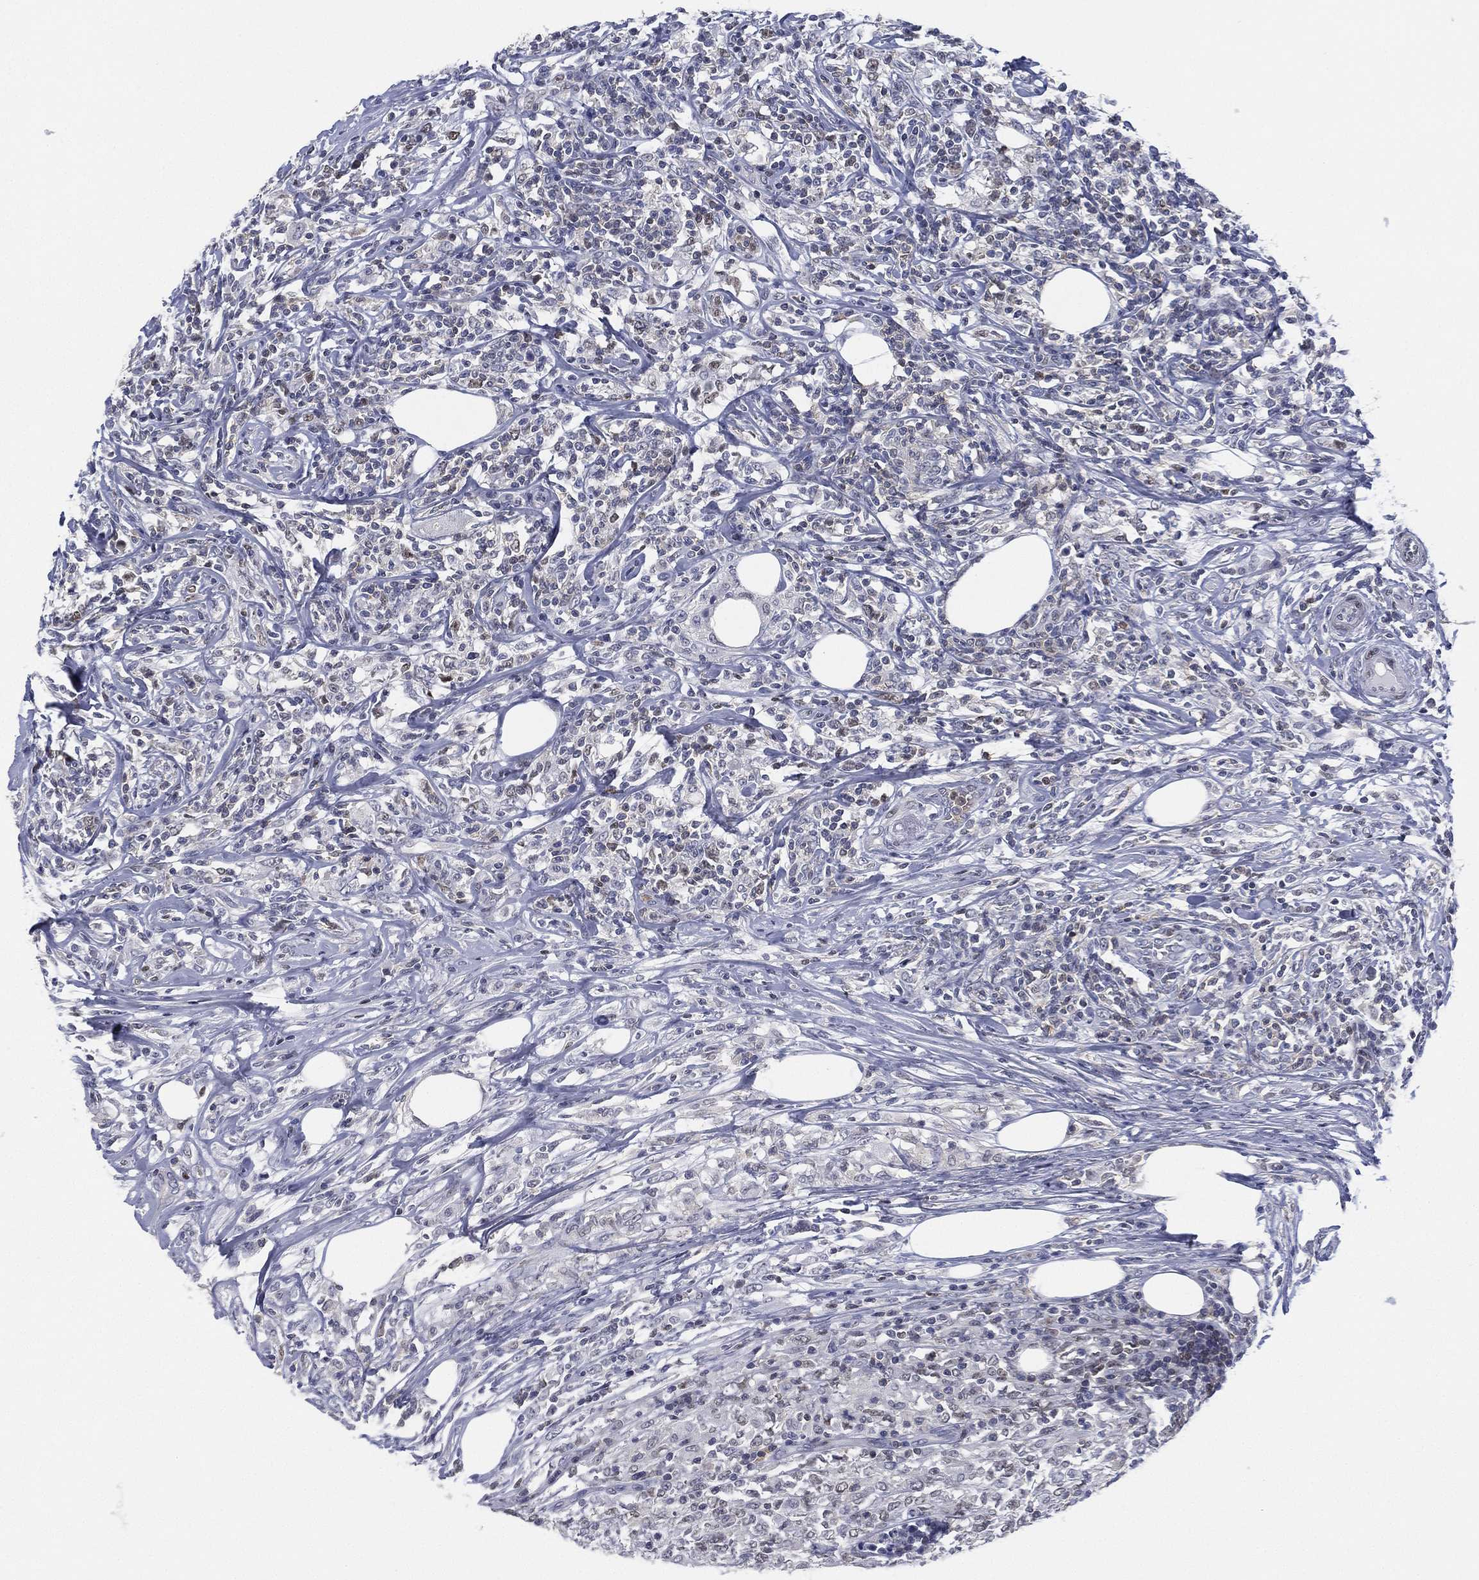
{"staining": {"intensity": "negative", "quantity": "none", "location": "none"}, "tissue": "lymphoma", "cell_type": "Tumor cells", "image_type": "cancer", "snomed": [{"axis": "morphology", "description": "Malignant lymphoma, non-Hodgkin's type, High grade"}, {"axis": "topography", "description": "Lymph node"}], "caption": "The photomicrograph reveals no staining of tumor cells in high-grade malignant lymphoma, non-Hodgkin's type.", "gene": "ZNF711", "patient": {"sex": "female", "age": 84}}